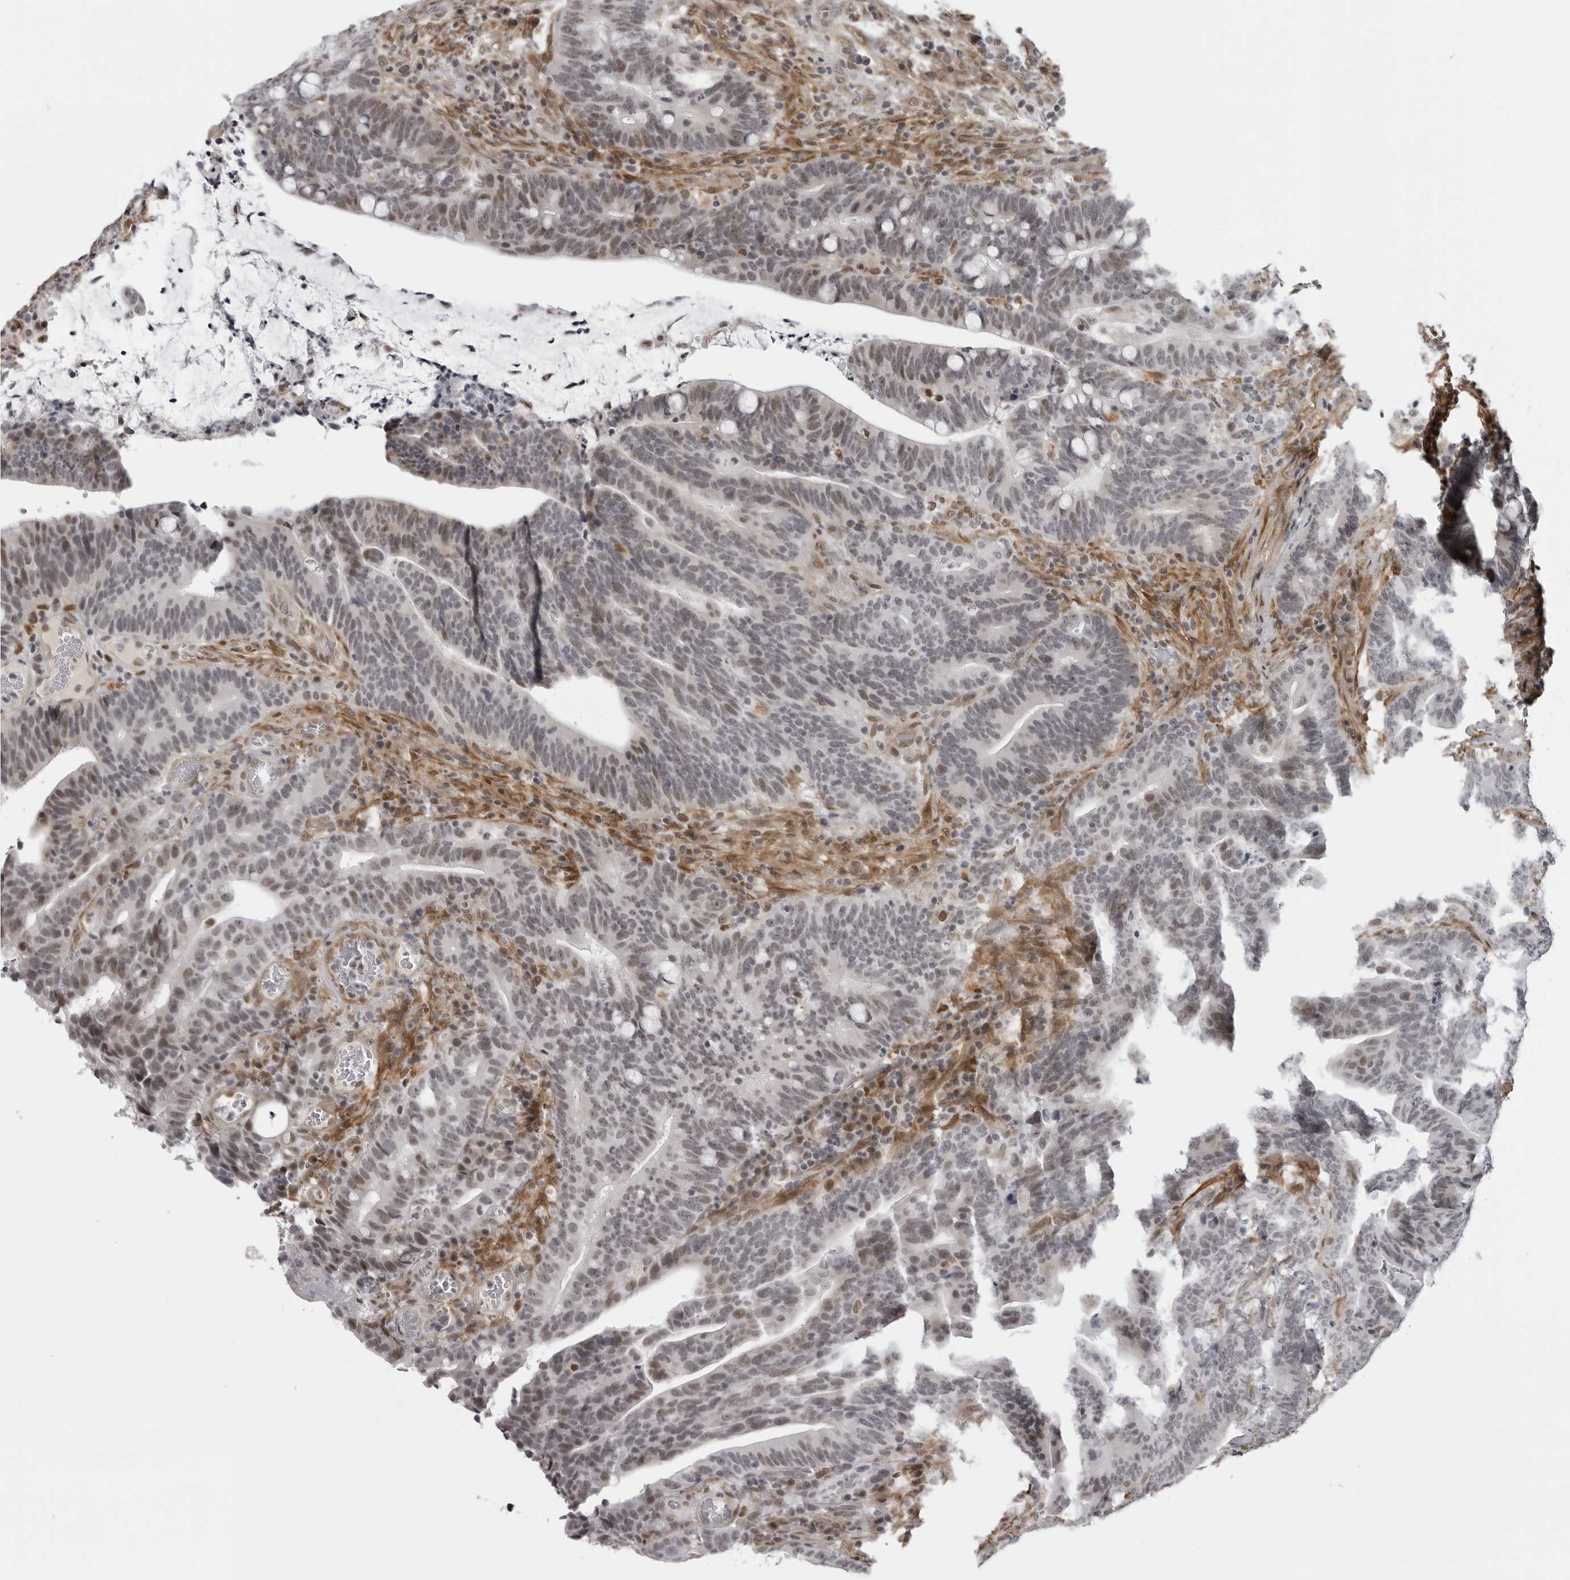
{"staining": {"intensity": "weak", "quantity": "25%-75%", "location": "nuclear"}, "tissue": "colorectal cancer", "cell_type": "Tumor cells", "image_type": "cancer", "snomed": [{"axis": "morphology", "description": "Adenocarcinoma, NOS"}, {"axis": "topography", "description": "Colon"}], "caption": "This image exhibits immunohistochemistry (IHC) staining of human colorectal cancer (adenocarcinoma), with low weak nuclear expression in approximately 25%-75% of tumor cells.", "gene": "MAF", "patient": {"sex": "female", "age": 66}}